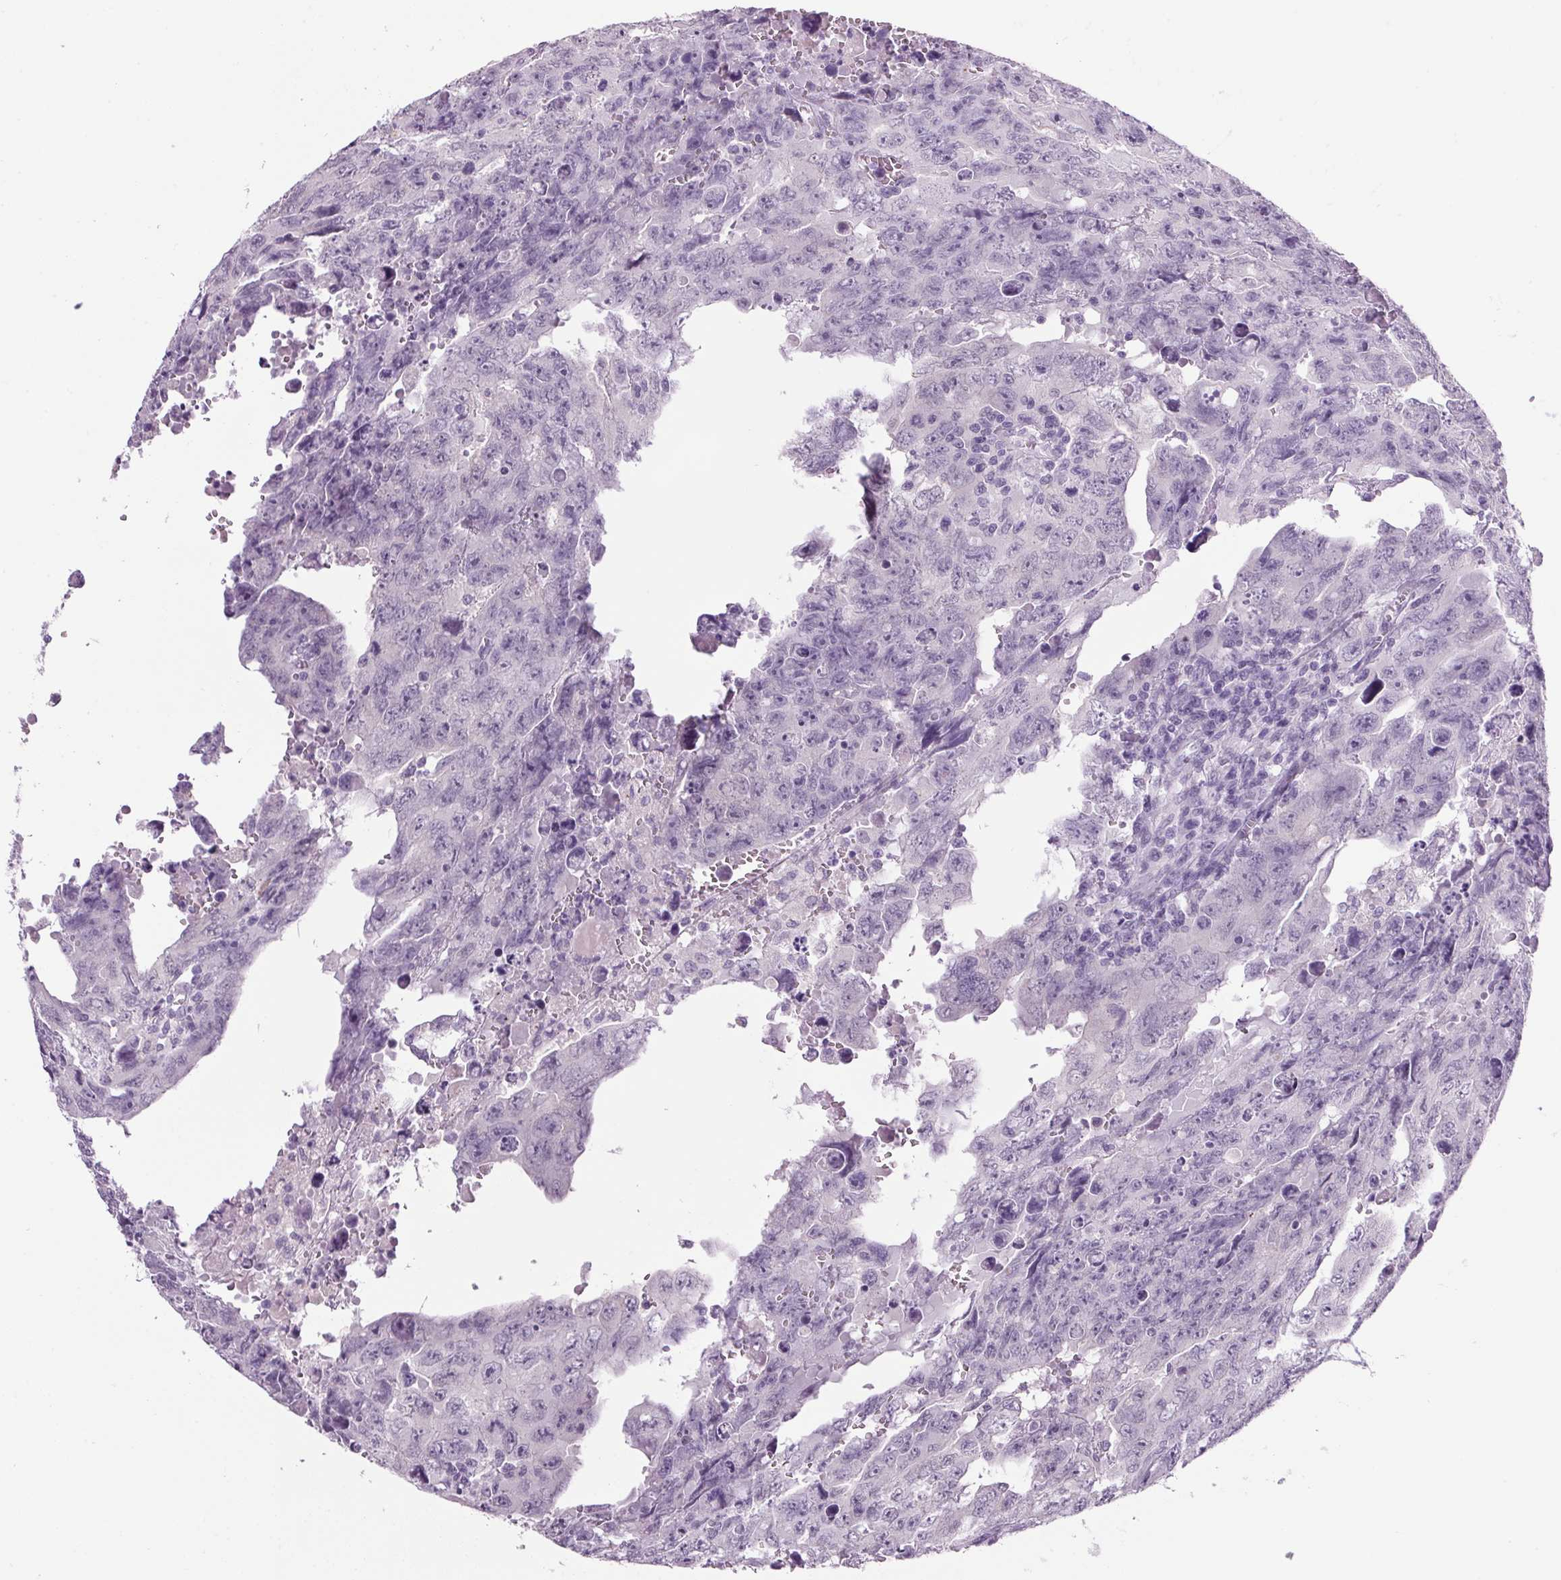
{"staining": {"intensity": "negative", "quantity": "none", "location": "none"}, "tissue": "testis cancer", "cell_type": "Tumor cells", "image_type": "cancer", "snomed": [{"axis": "morphology", "description": "Carcinoma, Embryonal, NOS"}, {"axis": "topography", "description": "Testis"}], "caption": "Immunohistochemical staining of human testis embryonal carcinoma reveals no significant staining in tumor cells.", "gene": "PPP1R1A", "patient": {"sex": "male", "age": 24}}